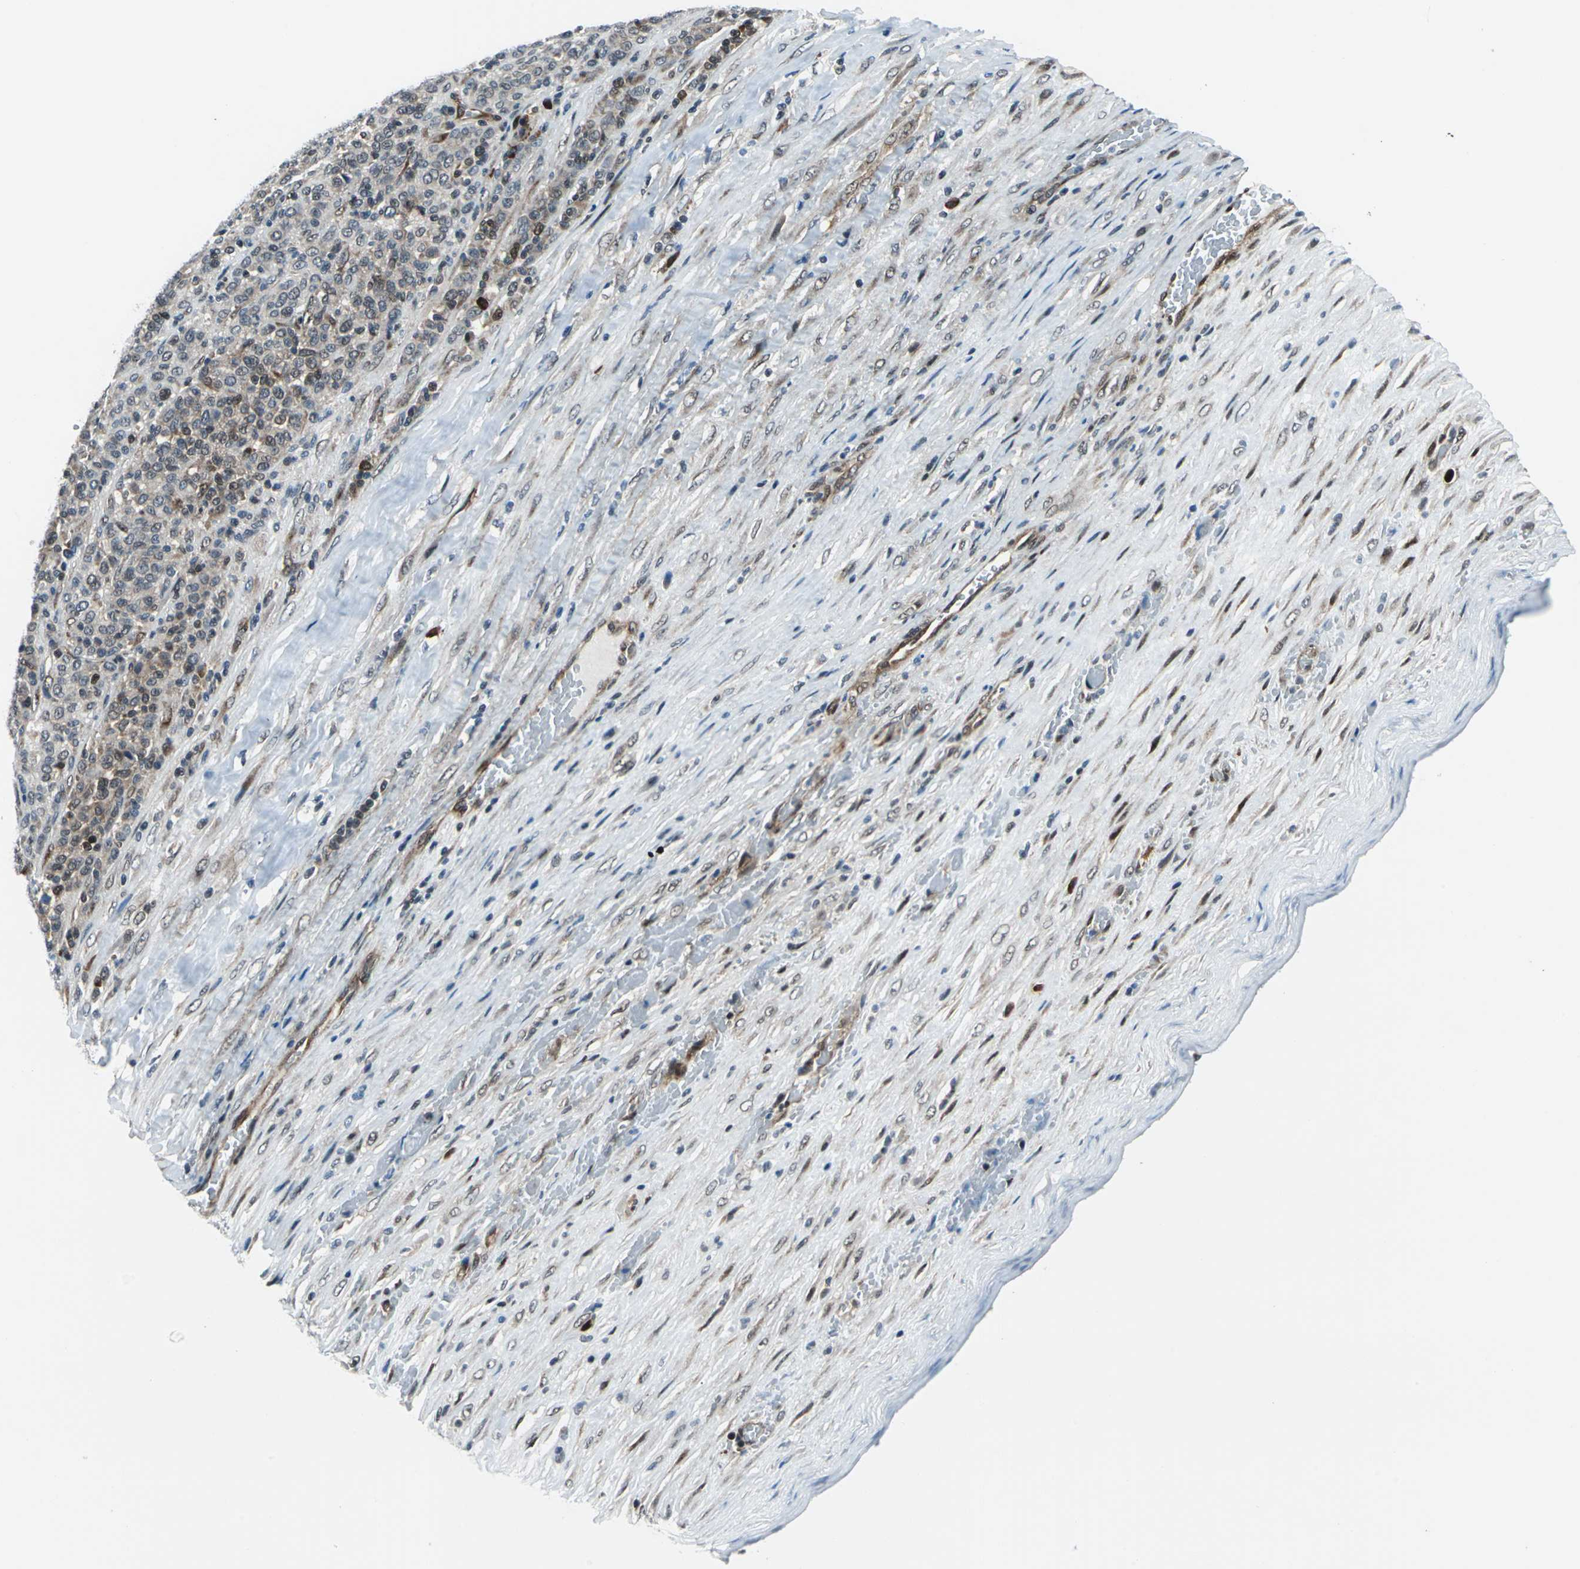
{"staining": {"intensity": "weak", "quantity": "25%-75%", "location": "cytoplasmic/membranous"}, "tissue": "melanoma", "cell_type": "Tumor cells", "image_type": "cancer", "snomed": [{"axis": "morphology", "description": "Malignant melanoma, Metastatic site"}, {"axis": "topography", "description": "Pancreas"}], "caption": "A low amount of weak cytoplasmic/membranous expression is identified in approximately 25%-75% of tumor cells in melanoma tissue.", "gene": "POLR3K", "patient": {"sex": "female", "age": 30}}